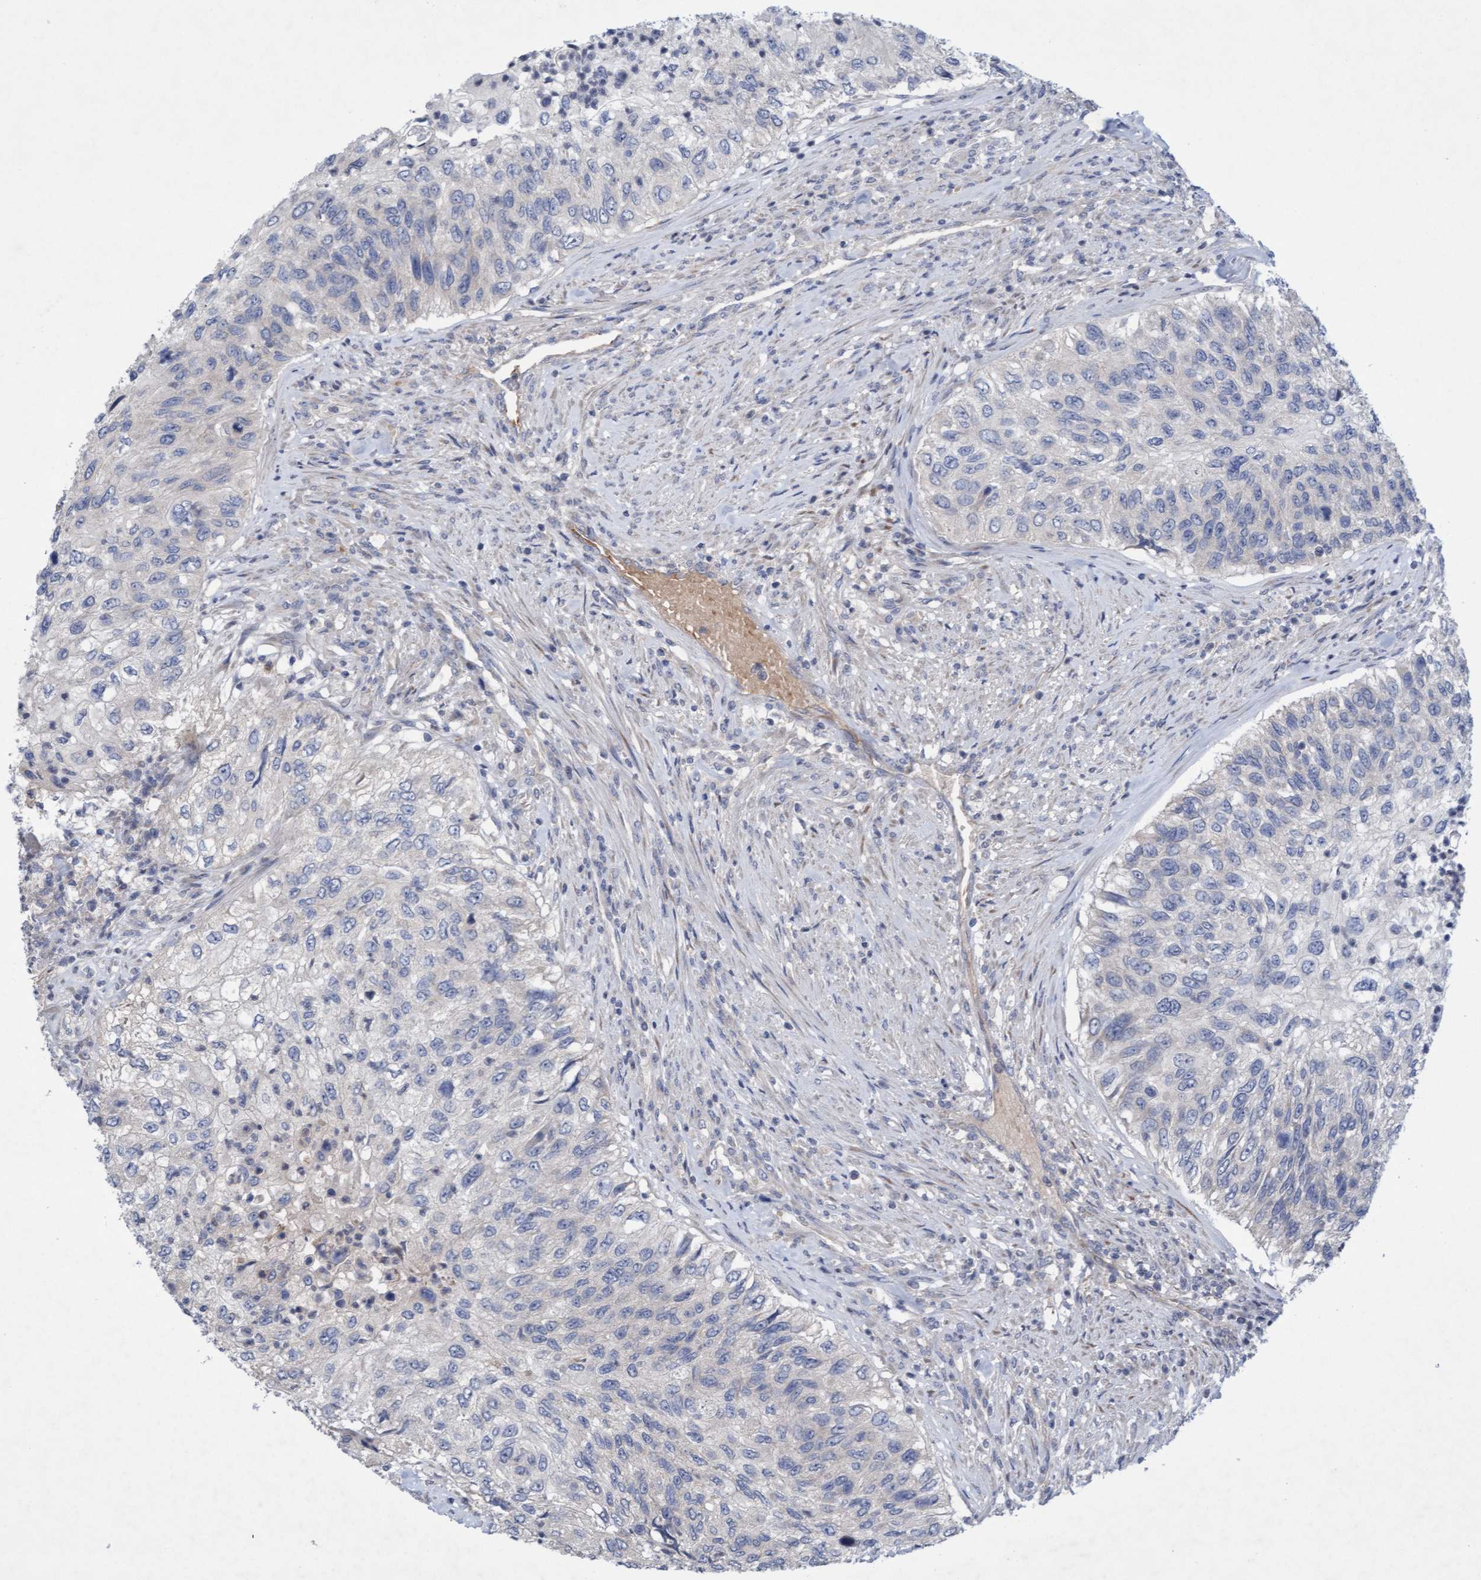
{"staining": {"intensity": "negative", "quantity": "none", "location": "none"}, "tissue": "urothelial cancer", "cell_type": "Tumor cells", "image_type": "cancer", "snomed": [{"axis": "morphology", "description": "Urothelial carcinoma, High grade"}, {"axis": "topography", "description": "Urinary bladder"}], "caption": "An image of urothelial cancer stained for a protein exhibits no brown staining in tumor cells. (Stains: DAB immunohistochemistry with hematoxylin counter stain, Microscopy: brightfield microscopy at high magnification).", "gene": "DDHD2", "patient": {"sex": "female", "age": 60}}